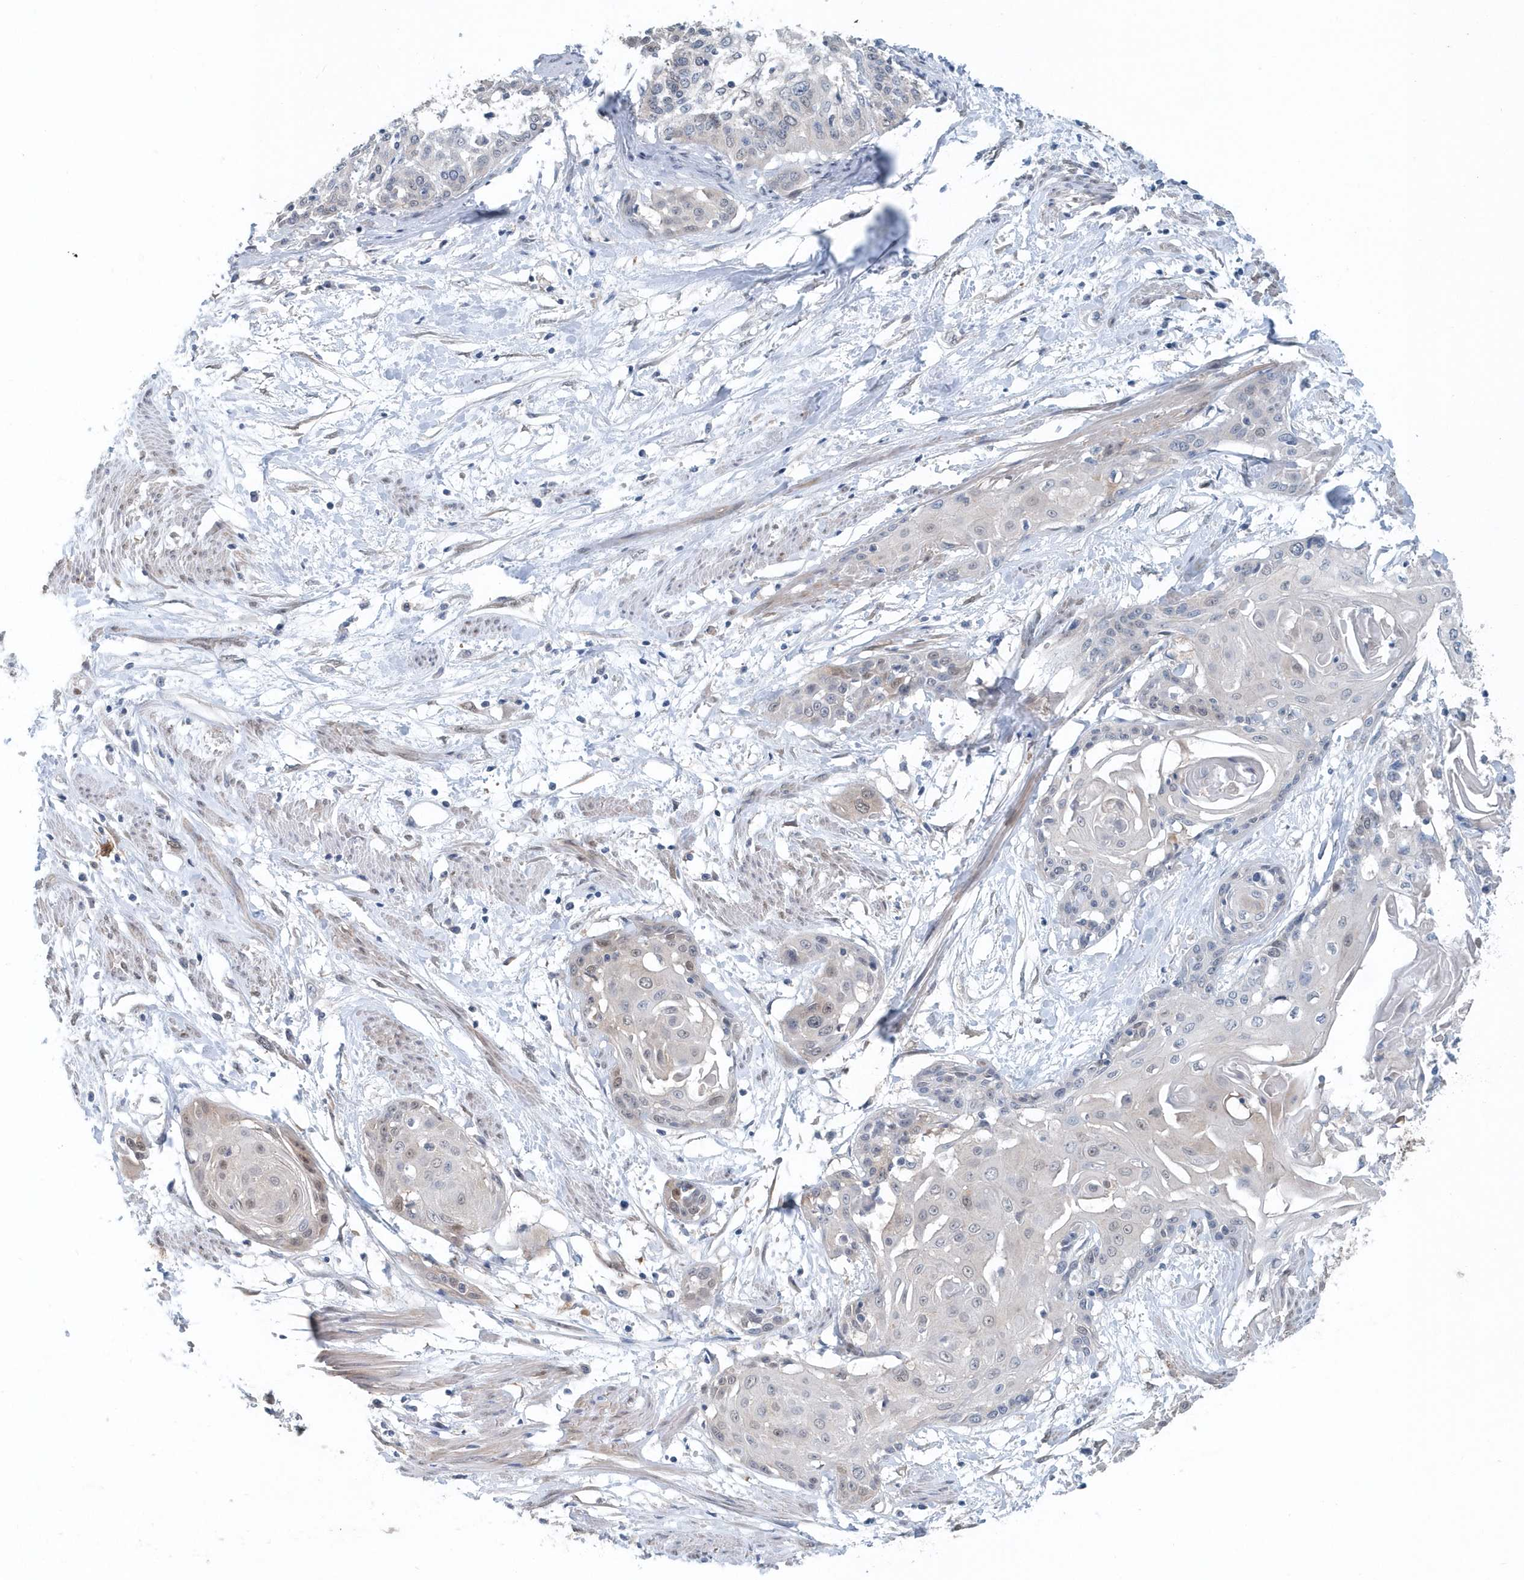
{"staining": {"intensity": "weak", "quantity": "<25%", "location": "nuclear"}, "tissue": "cervical cancer", "cell_type": "Tumor cells", "image_type": "cancer", "snomed": [{"axis": "morphology", "description": "Squamous cell carcinoma, NOS"}, {"axis": "topography", "description": "Cervix"}], "caption": "Immunohistochemical staining of human cervical cancer demonstrates no significant expression in tumor cells.", "gene": "PFN2", "patient": {"sex": "female", "age": 57}}